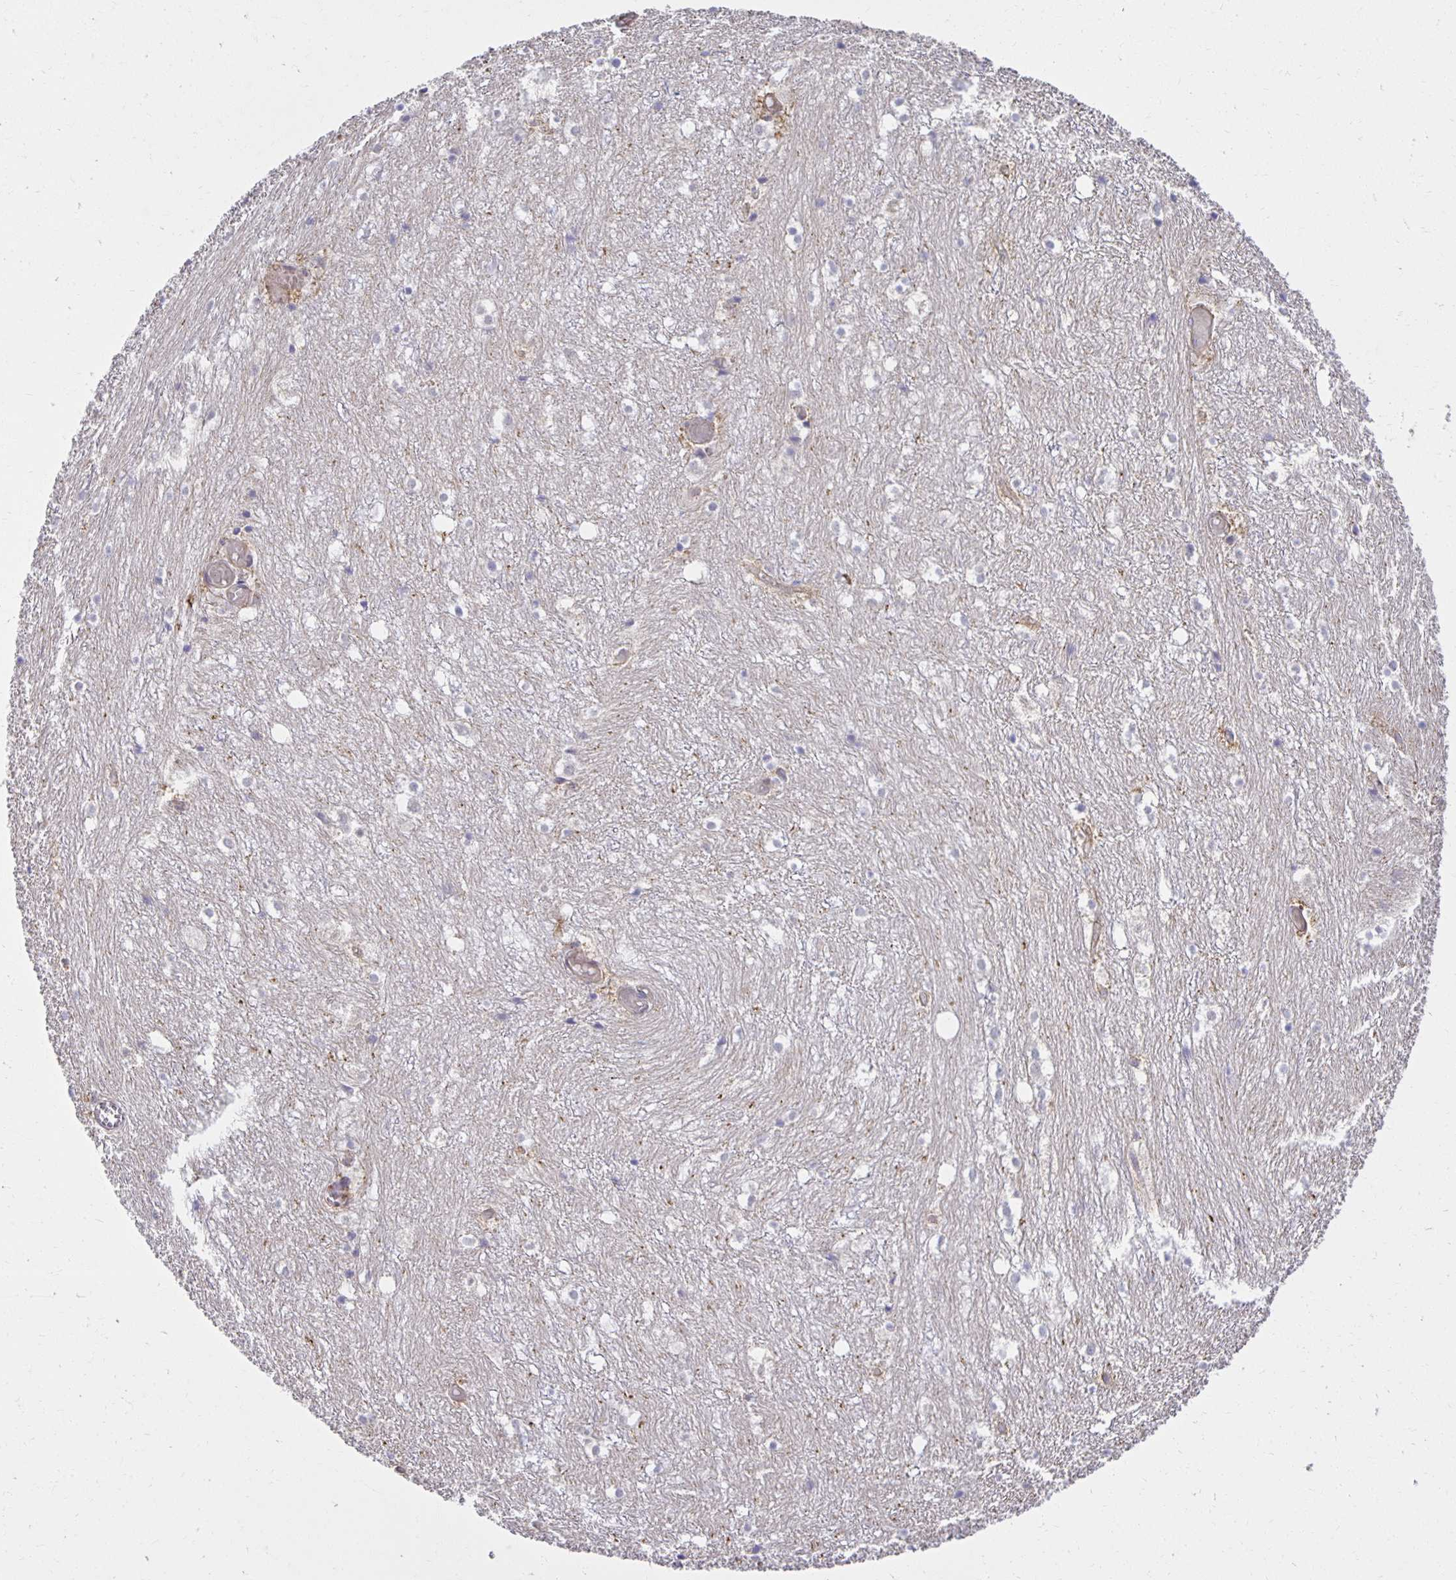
{"staining": {"intensity": "negative", "quantity": "none", "location": "none"}, "tissue": "hippocampus", "cell_type": "Glial cells", "image_type": "normal", "snomed": [{"axis": "morphology", "description": "Normal tissue, NOS"}, {"axis": "topography", "description": "Hippocampus"}], "caption": "High magnification brightfield microscopy of unremarkable hippocampus stained with DAB (brown) and counterstained with hematoxylin (blue): glial cells show no significant positivity. (DAB IHC with hematoxylin counter stain).", "gene": "MIEN1", "patient": {"sex": "female", "age": 52}}